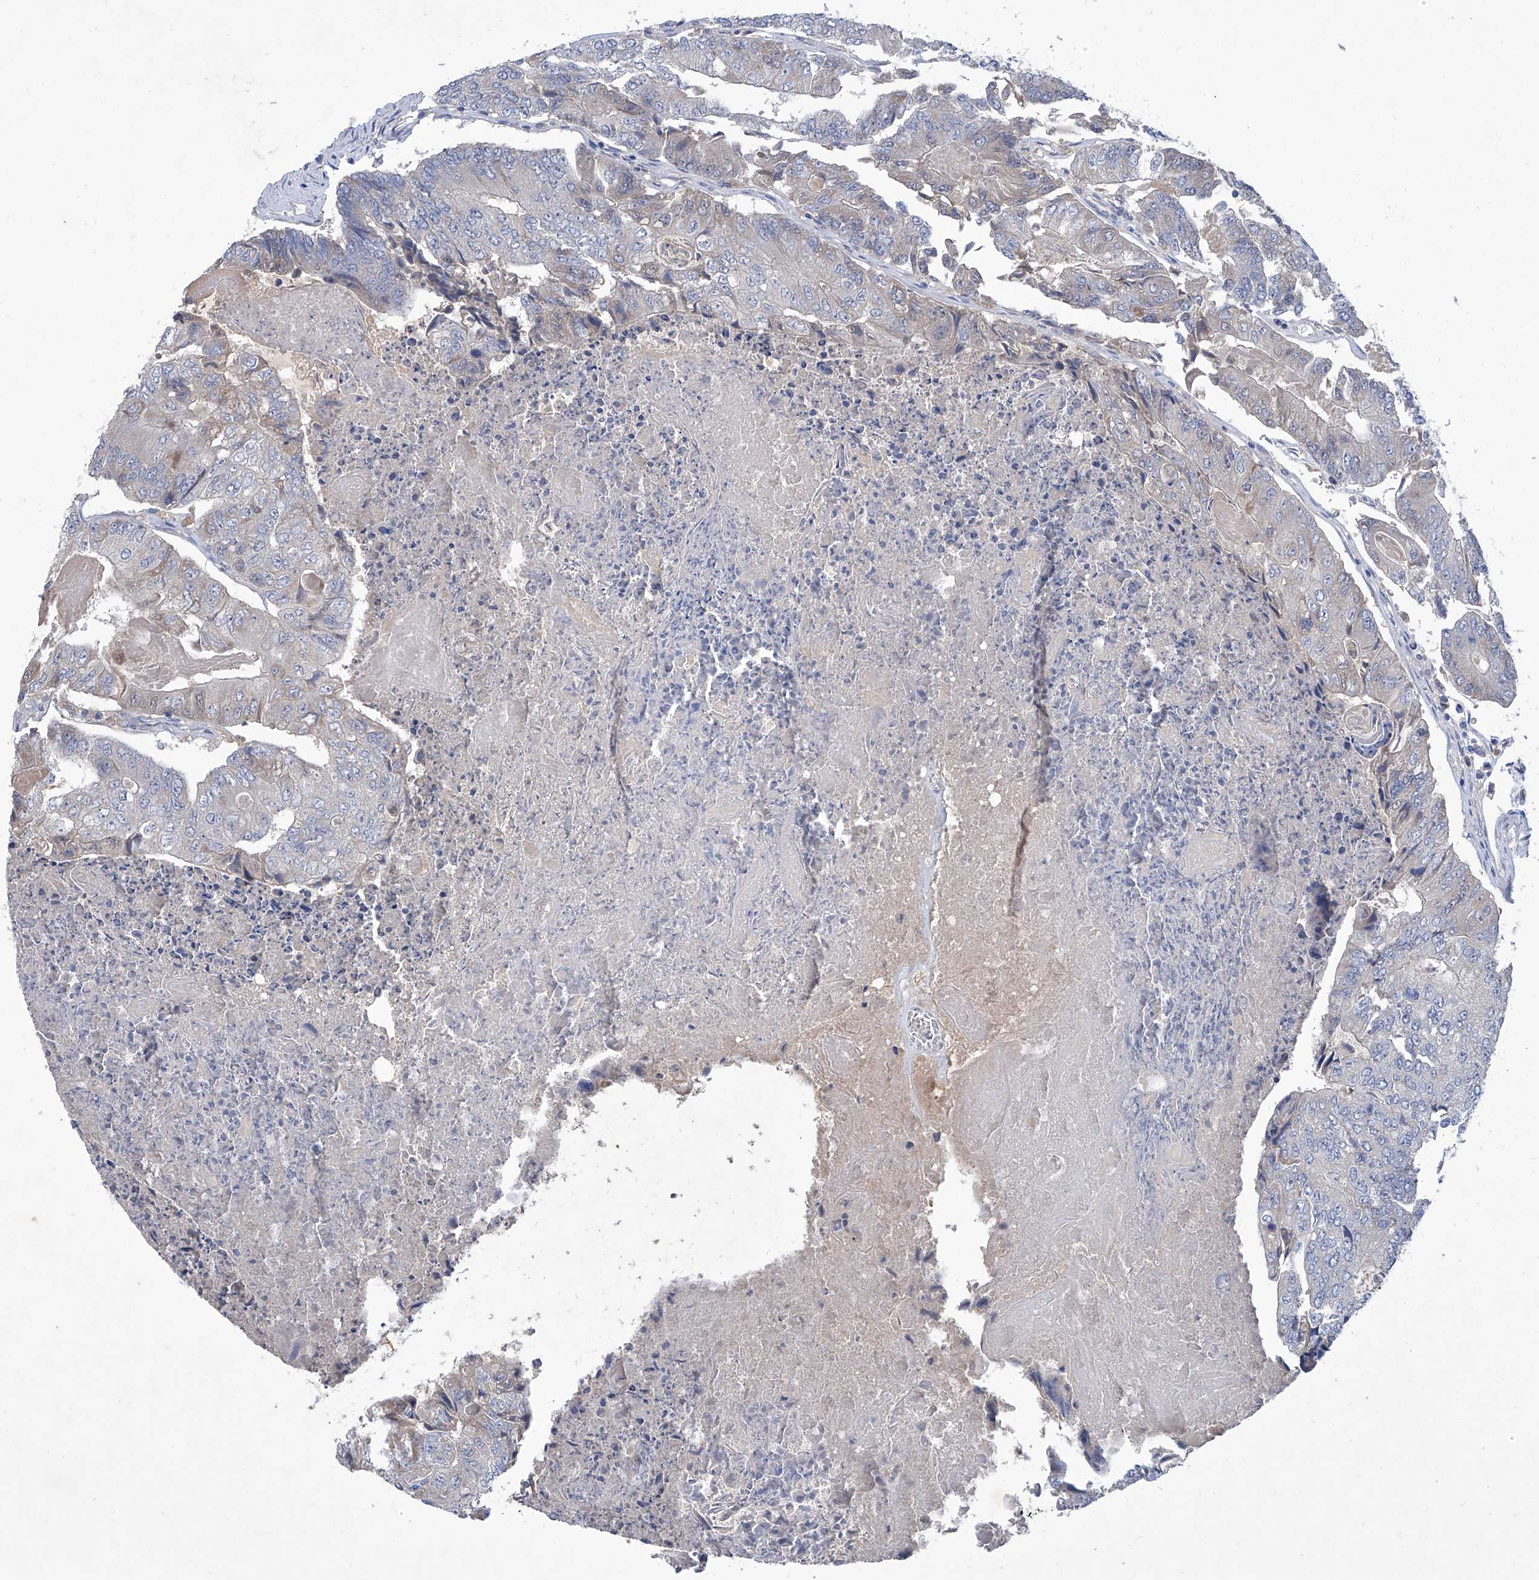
{"staining": {"intensity": "negative", "quantity": "none", "location": "none"}, "tissue": "colorectal cancer", "cell_type": "Tumor cells", "image_type": "cancer", "snomed": [{"axis": "morphology", "description": "Adenocarcinoma, NOS"}, {"axis": "topography", "description": "Colon"}], "caption": "Human colorectal cancer (adenocarcinoma) stained for a protein using immunohistochemistry displays no staining in tumor cells.", "gene": "SBK2", "patient": {"sex": "female", "age": 67}}